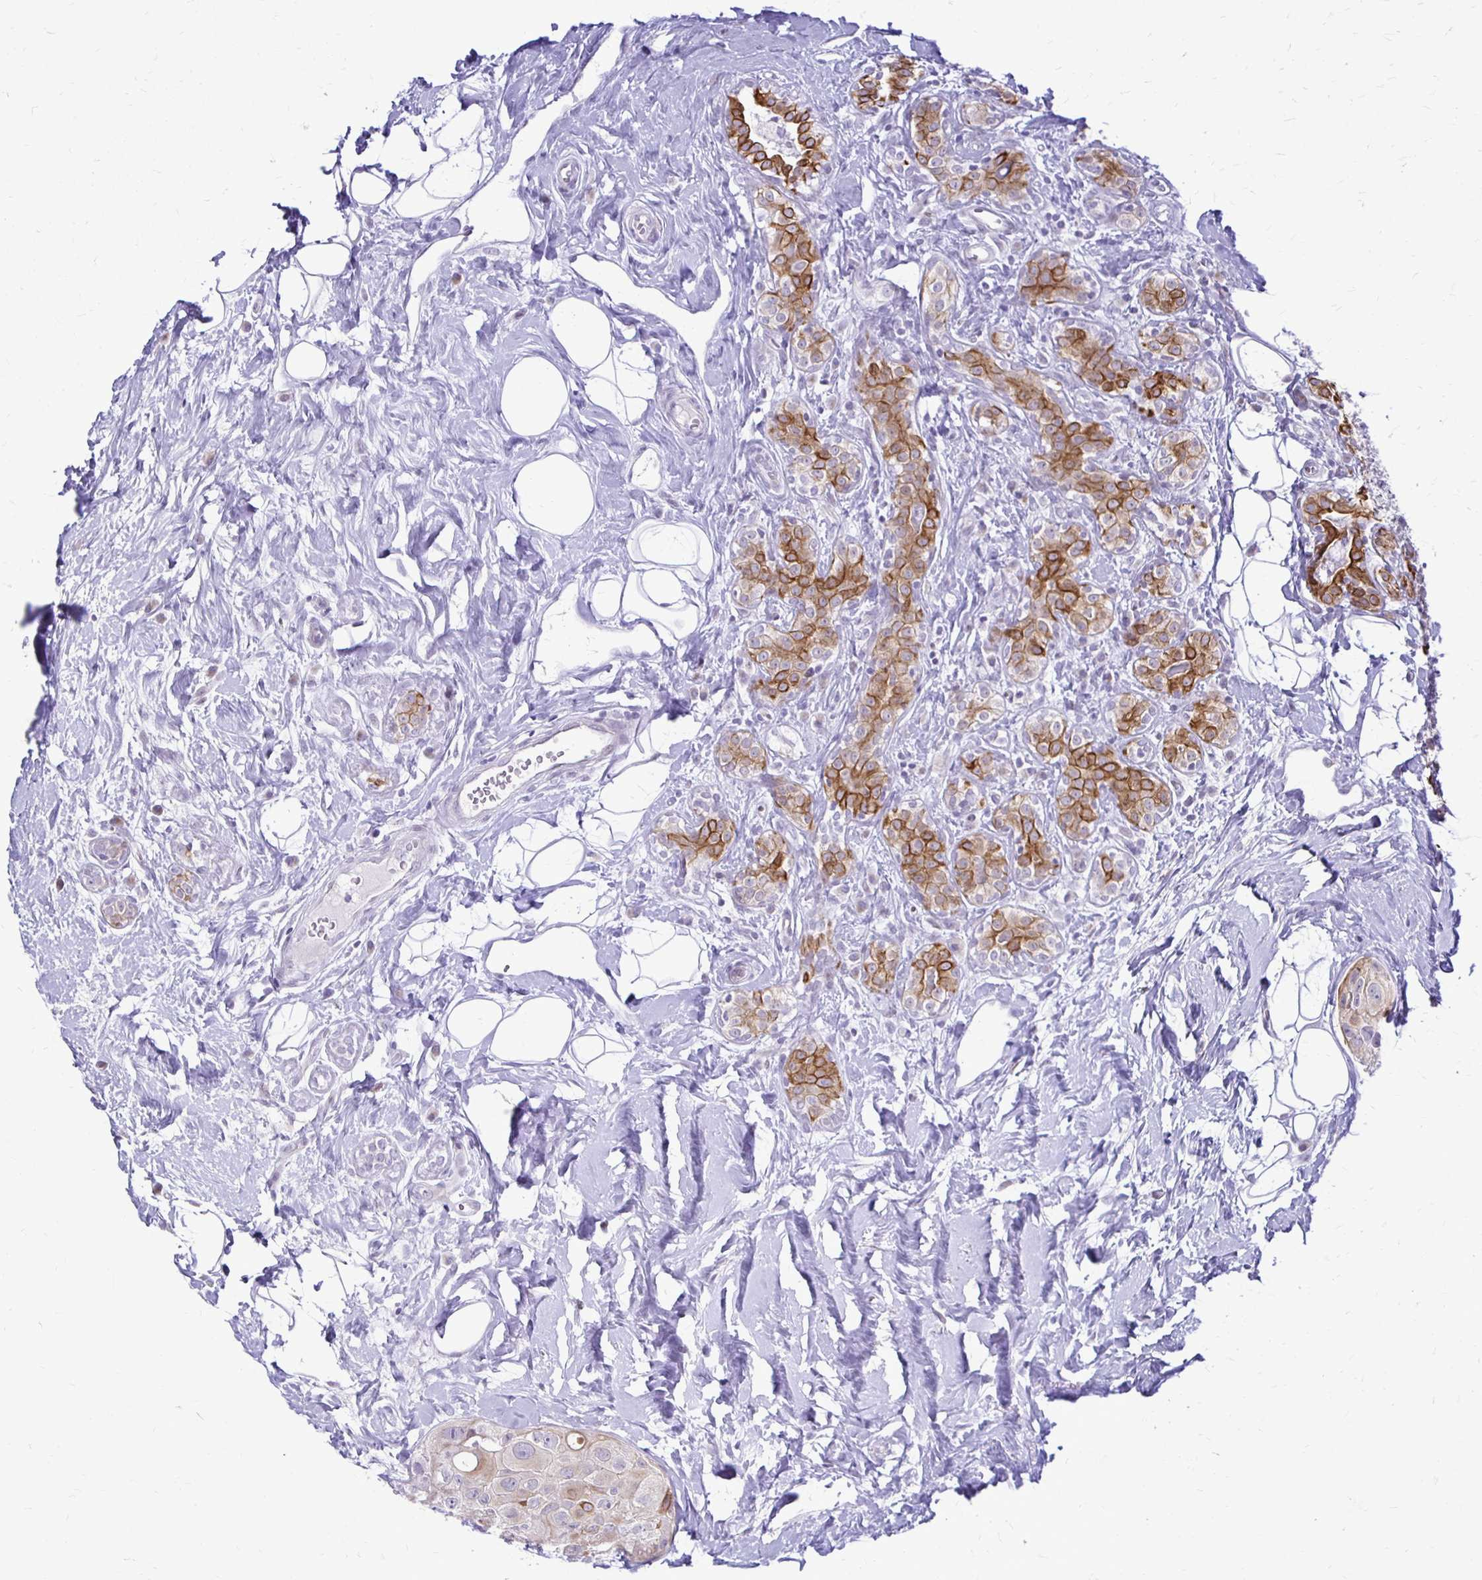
{"staining": {"intensity": "moderate", "quantity": "25%-75%", "location": "cytoplasmic/membranous"}, "tissue": "breast cancer", "cell_type": "Tumor cells", "image_type": "cancer", "snomed": [{"axis": "morphology", "description": "Duct carcinoma"}, {"axis": "topography", "description": "Breast"}], "caption": "This is a histology image of immunohistochemistry staining of invasive ductal carcinoma (breast), which shows moderate positivity in the cytoplasmic/membranous of tumor cells.", "gene": "EPYC", "patient": {"sex": "female", "age": 43}}